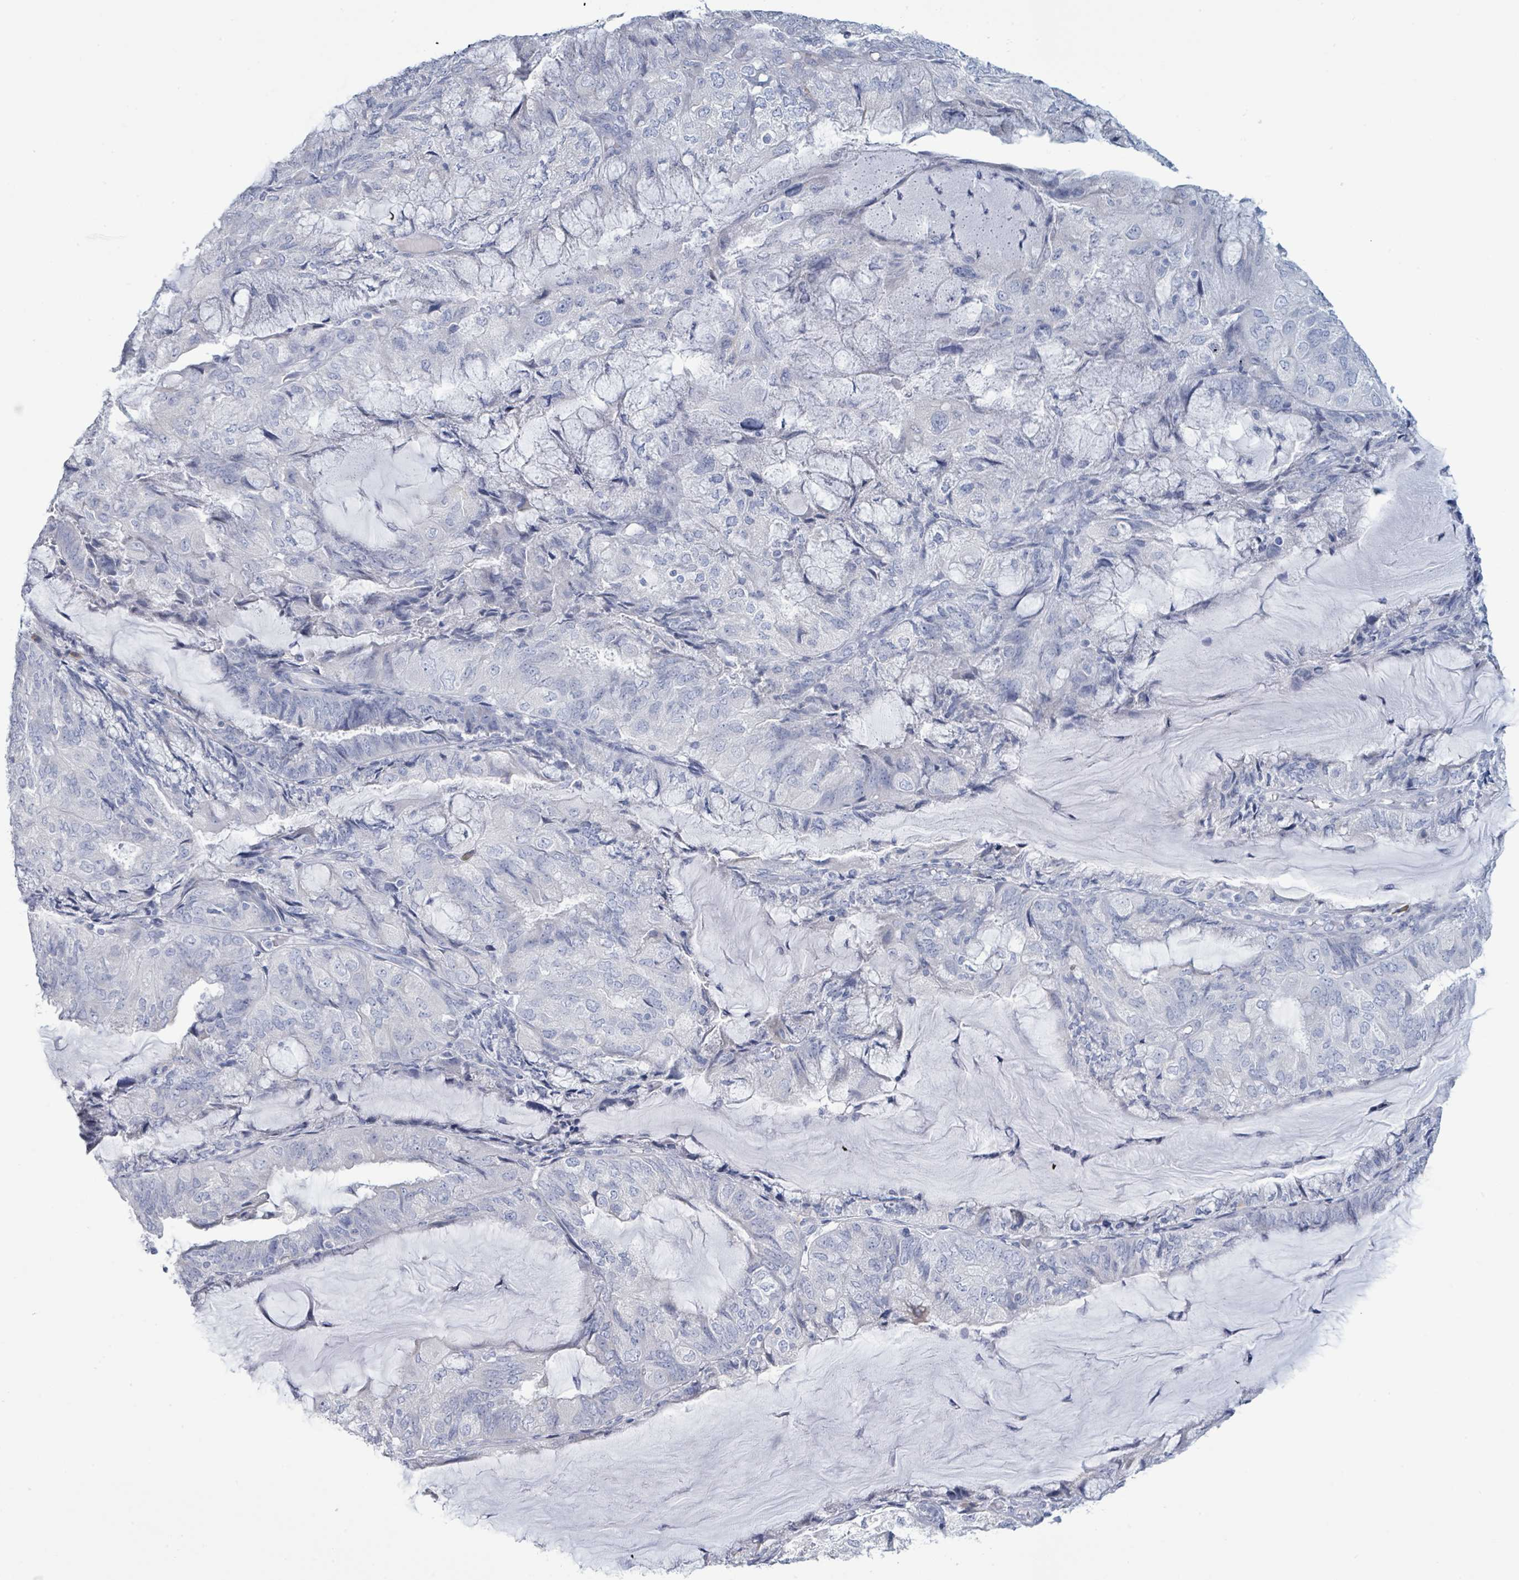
{"staining": {"intensity": "negative", "quantity": "none", "location": "none"}, "tissue": "endometrial cancer", "cell_type": "Tumor cells", "image_type": "cancer", "snomed": [{"axis": "morphology", "description": "Adenocarcinoma, NOS"}, {"axis": "topography", "description": "Endometrium"}], "caption": "Immunohistochemical staining of human endometrial adenocarcinoma shows no significant positivity in tumor cells.", "gene": "PGA3", "patient": {"sex": "female", "age": 81}}